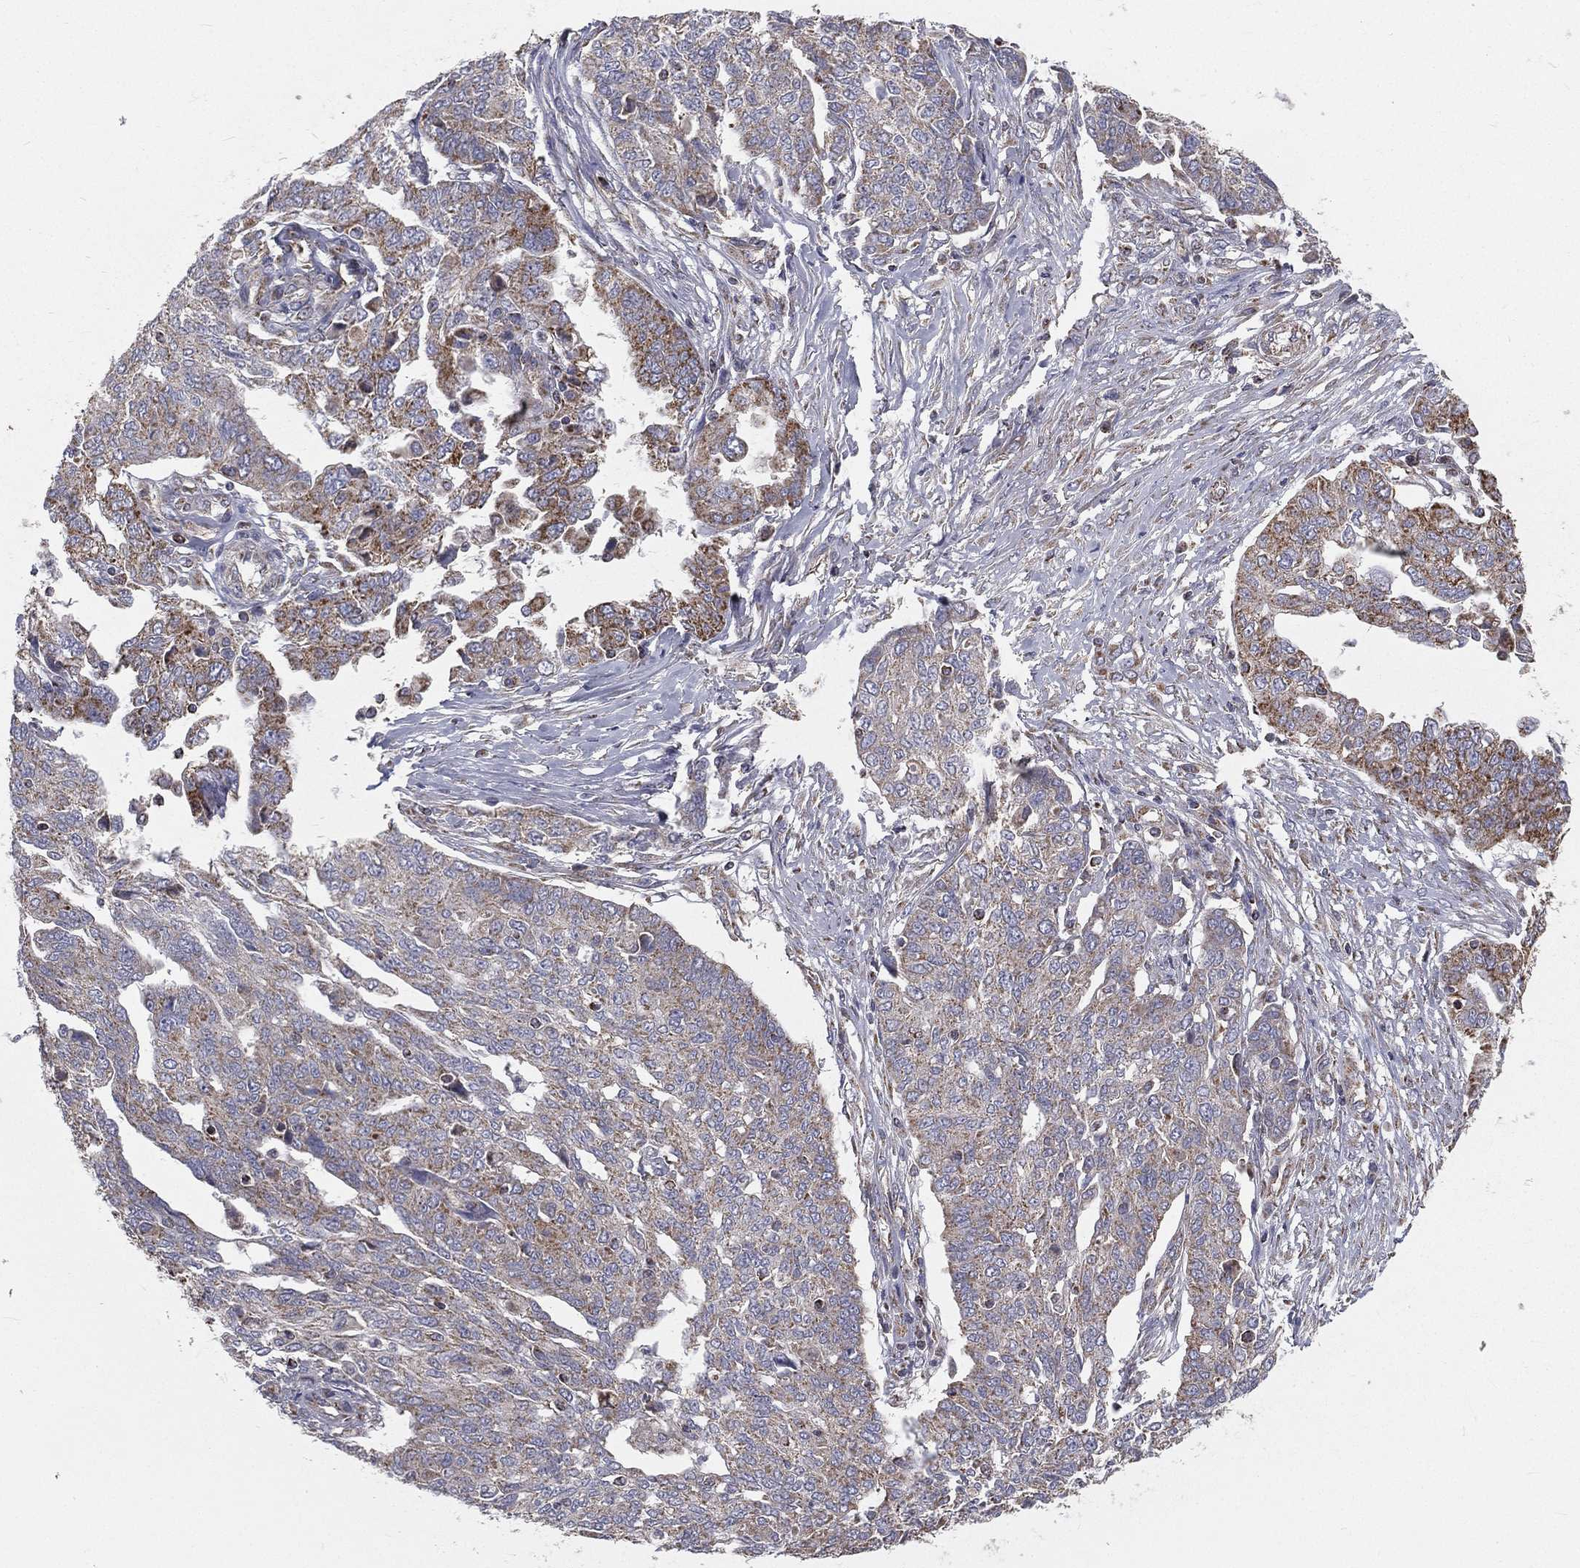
{"staining": {"intensity": "moderate", "quantity": "<25%", "location": "cytoplasmic/membranous"}, "tissue": "ovarian cancer", "cell_type": "Tumor cells", "image_type": "cancer", "snomed": [{"axis": "morphology", "description": "Cystadenocarcinoma, serous, NOS"}, {"axis": "topography", "description": "Ovary"}], "caption": "Ovarian serous cystadenocarcinoma was stained to show a protein in brown. There is low levels of moderate cytoplasmic/membranous positivity in approximately <25% of tumor cells.", "gene": "HADH", "patient": {"sex": "female", "age": 67}}